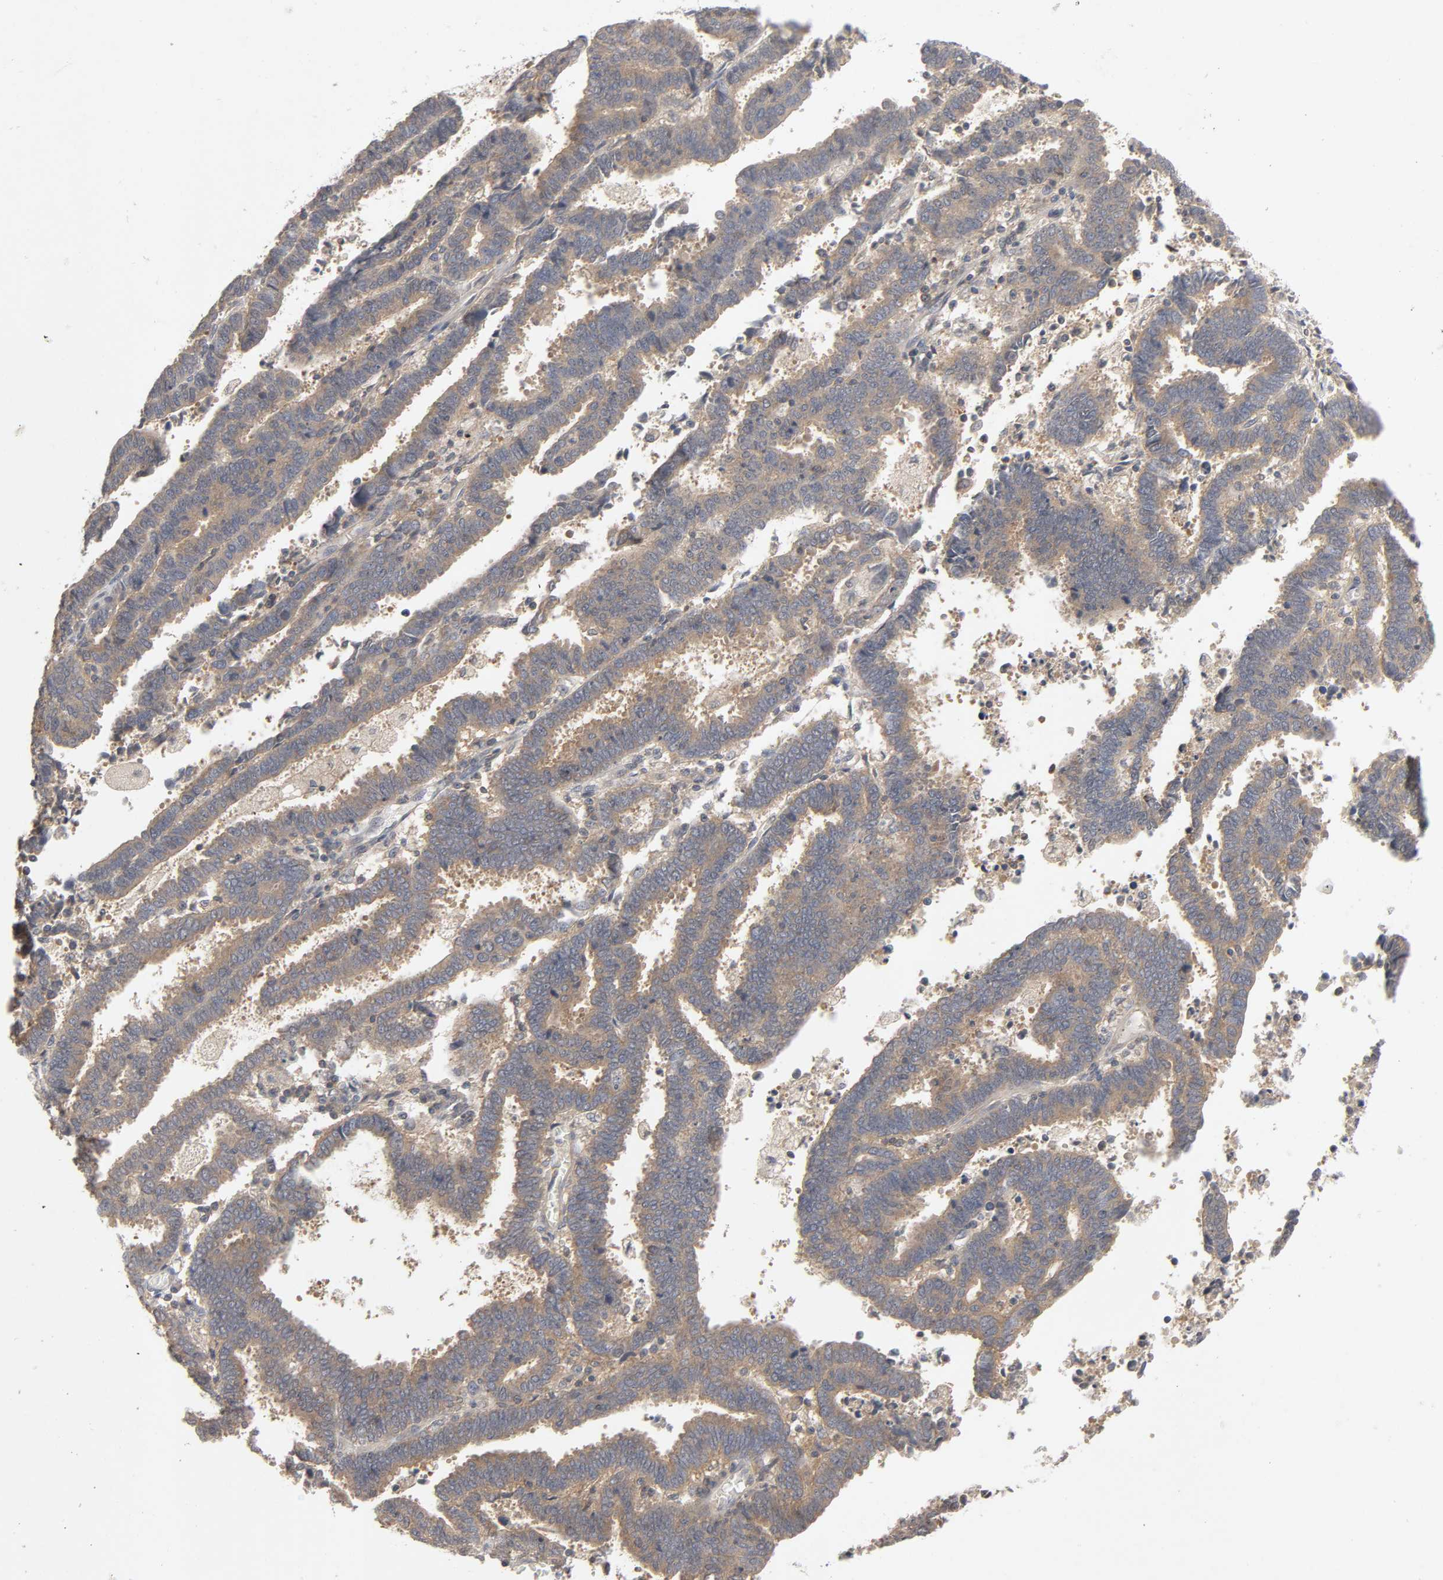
{"staining": {"intensity": "moderate", "quantity": ">75%", "location": "cytoplasmic/membranous"}, "tissue": "endometrial cancer", "cell_type": "Tumor cells", "image_type": "cancer", "snomed": [{"axis": "morphology", "description": "Adenocarcinoma, NOS"}, {"axis": "topography", "description": "Uterus"}], "caption": "A histopathology image of endometrial adenocarcinoma stained for a protein displays moderate cytoplasmic/membranous brown staining in tumor cells. (DAB IHC, brown staining for protein, blue staining for nuclei).", "gene": "CPB2", "patient": {"sex": "female", "age": 83}}